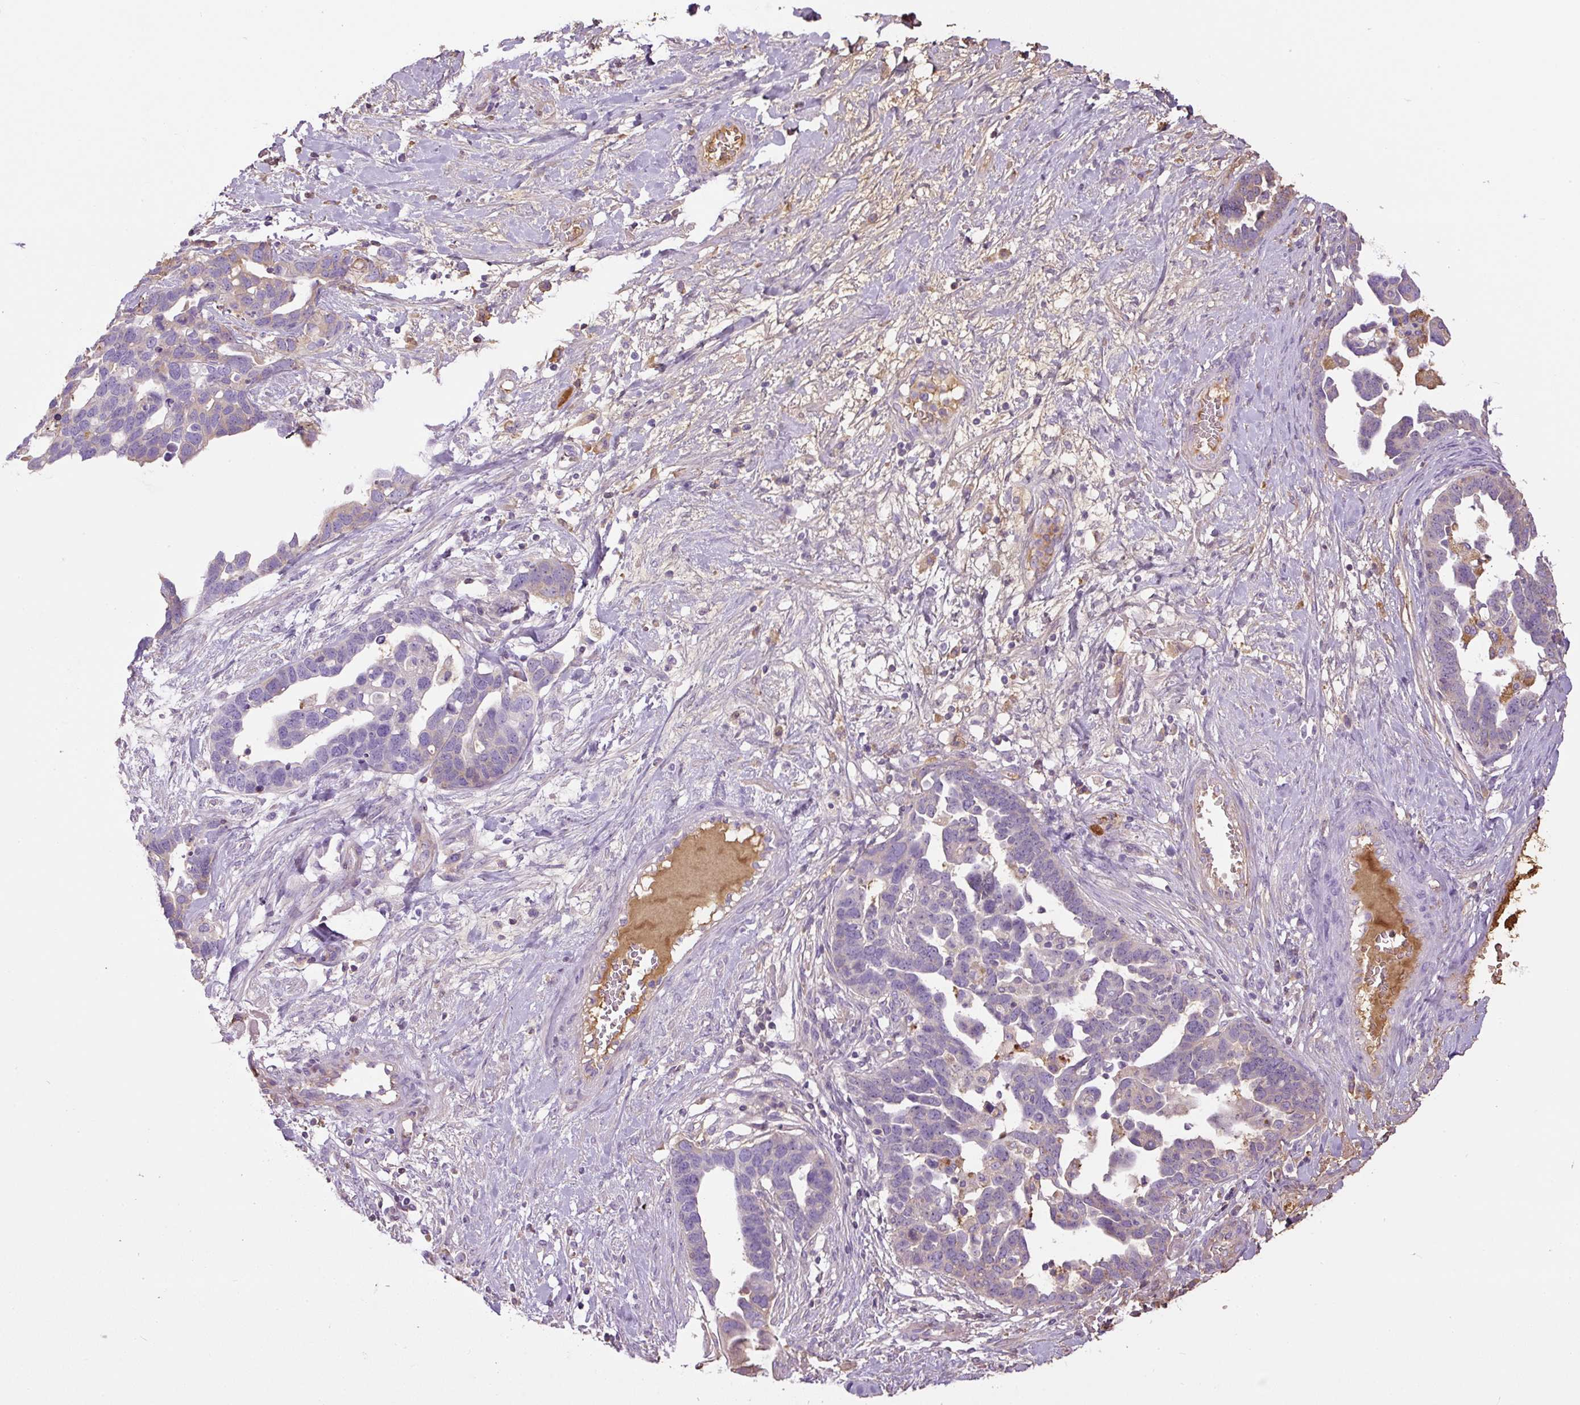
{"staining": {"intensity": "negative", "quantity": "none", "location": "none"}, "tissue": "ovarian cancer", "cell_type": "Tumor cells", "image_type": "cancer", "snomed": [{"axis": "morphology", "description": "Cystadenocarcinoma, serous, NOS"}, {"axis": "topography", "description": "Ovary"}], "caption": "There is no significant expression in tumor cells of ovarian cancer (serous cystadenocarcinoma).", "gene": "APOA1", "patient": {"sex": "female", "age": 54}}